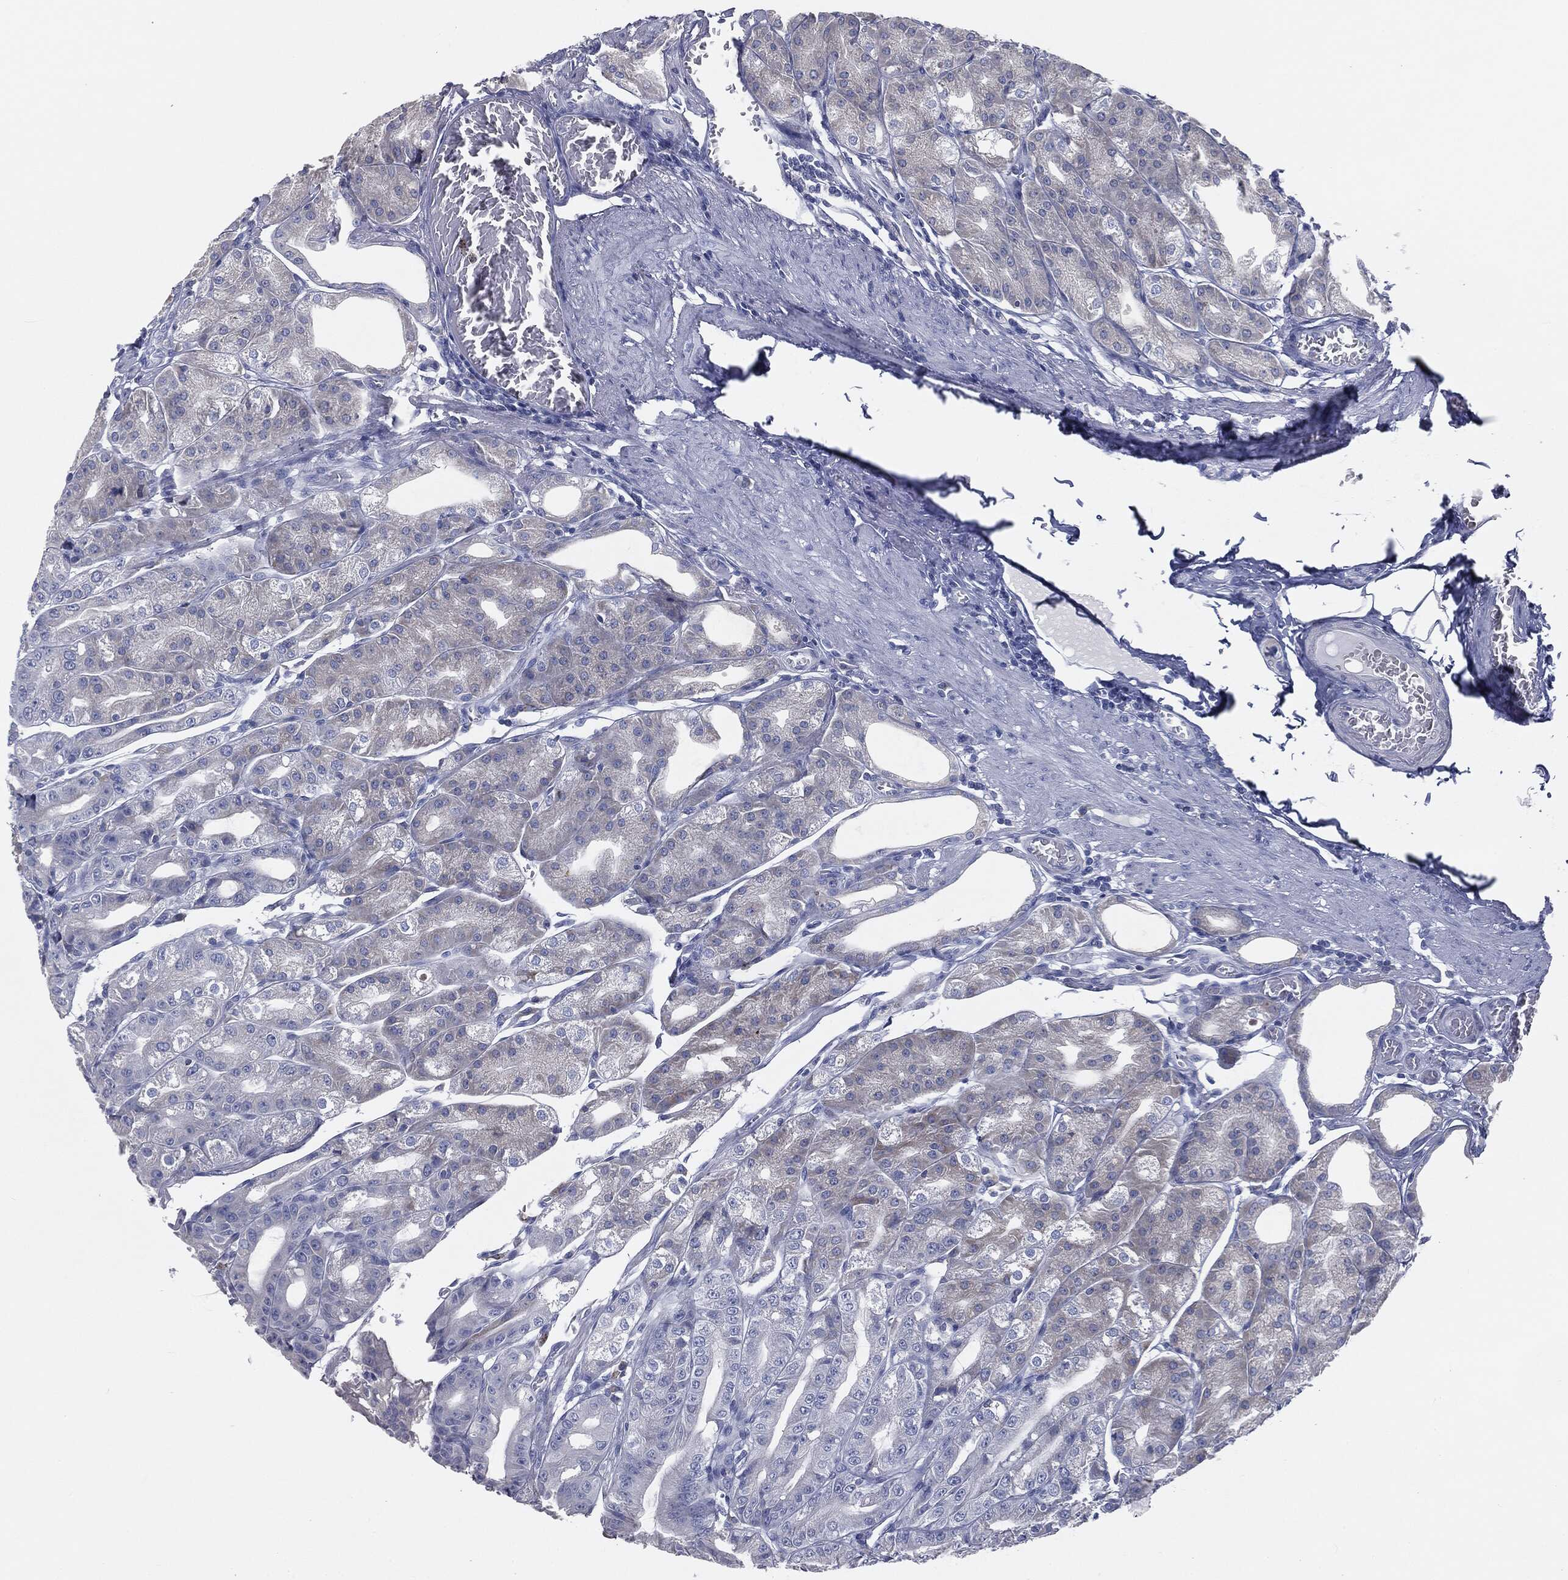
{"staining": {"intensity": "weak", "quantity": "<25%", "location": "cytoplasmic/membranous"}, "tissue": "stomach", "cell_type": "Glandular cells", "image_type": "normal", "snomed": [{"axis": "morphology", "description": "Normal tissue, NOS"}, {"axis": "topography", "description": "Stomach"}], "caption": "The micrograph displays no staining of glandular cells in unremarkable stomach.", "gene": "CAV3", "patient": {"sex": "male", "age": 71}}